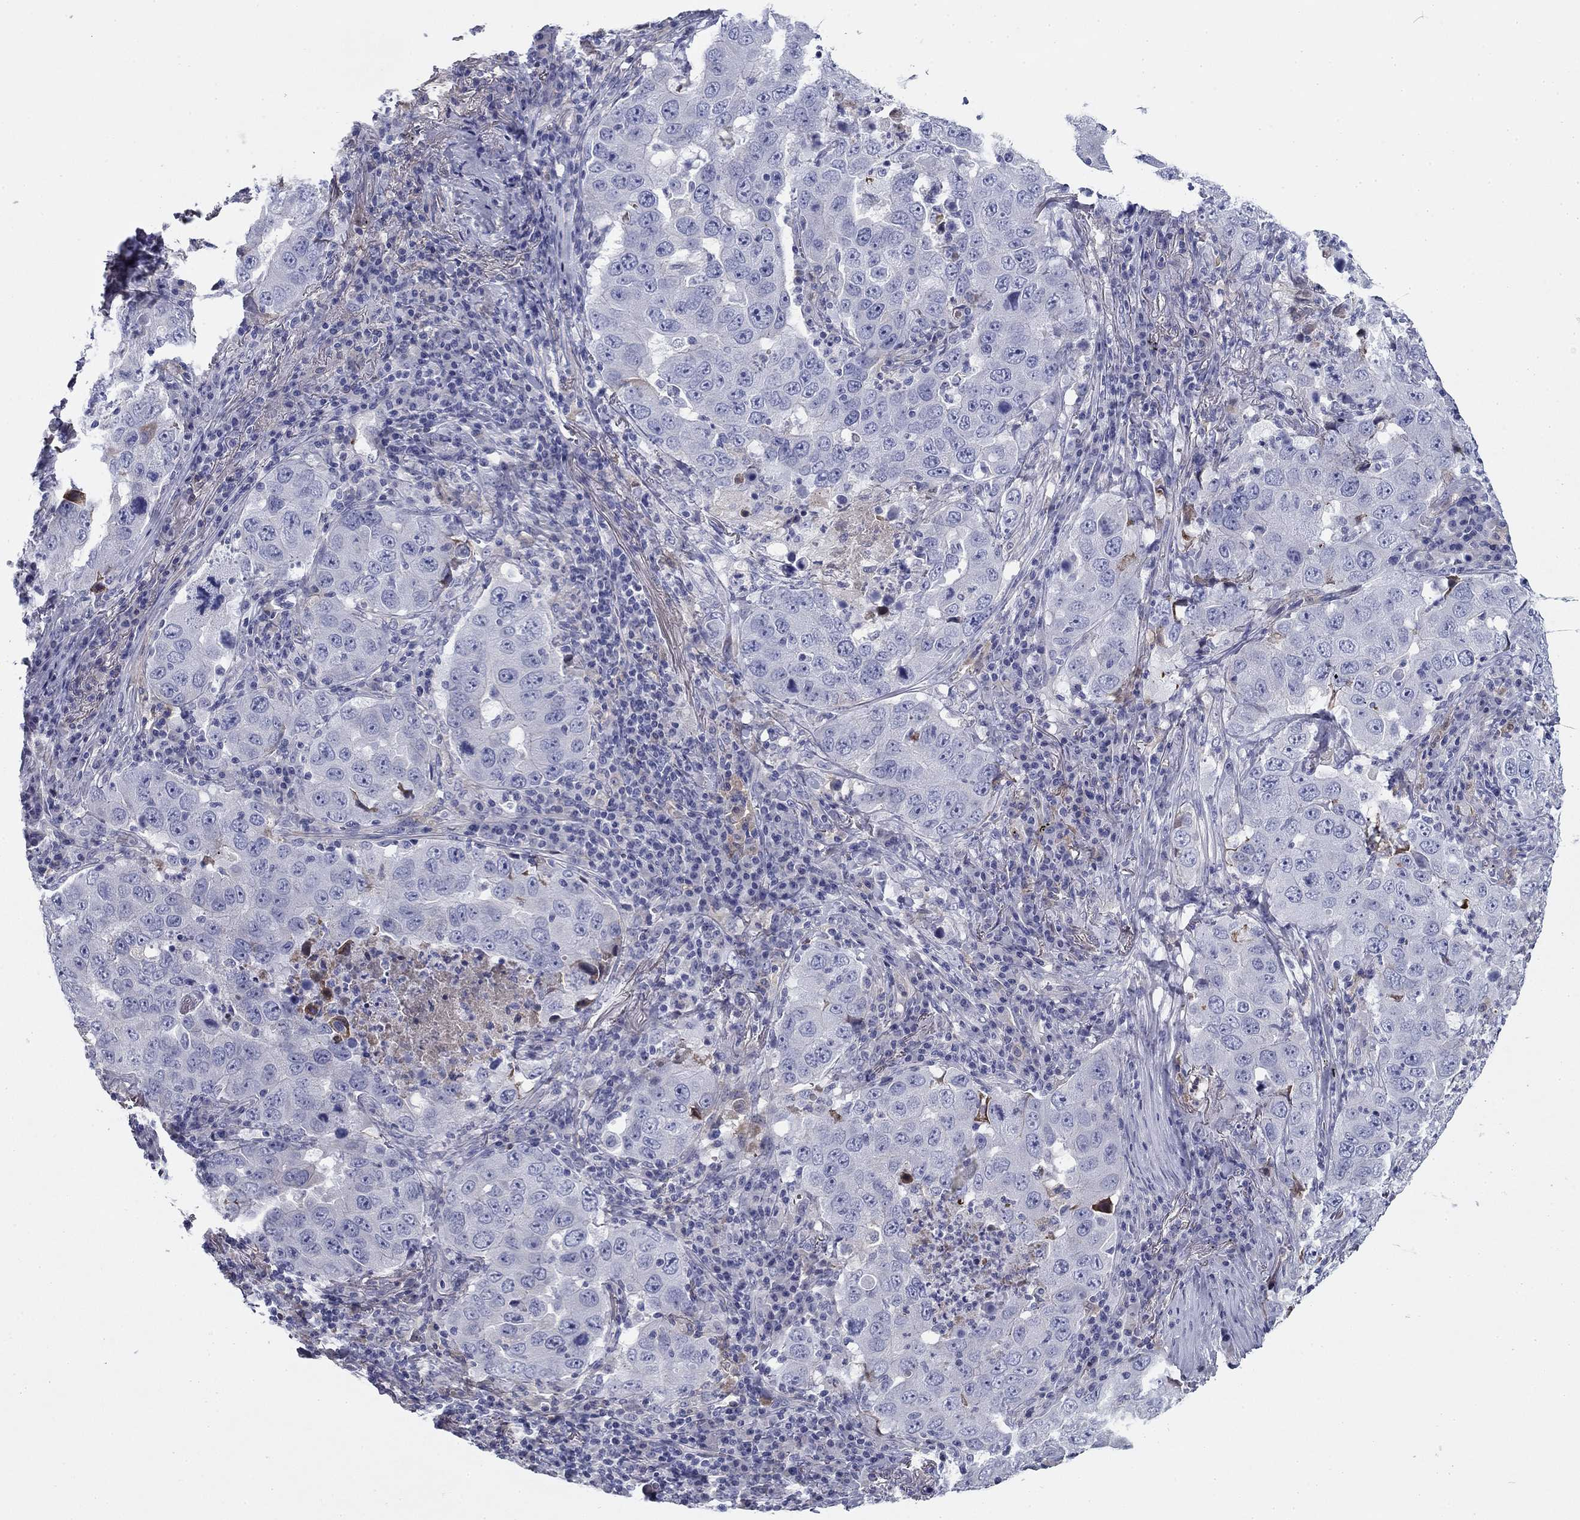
{"staining": {"intensity": "negative", "quantity": "none", "location": "none"}, "tissue": "lung cancer", "cell_type": "Tumor cells", "image_type": "cancer", "snomed": [{"axis": "morphology", "description": "Adenocarcinoma, NOS"}, {"axis": "topography", "description": "Lung"}], "caption": "DAB immunohistochemical staining of human adenocarcinoma (lung) demonstrates no significant staining in tumor cells.", "gene": "CPLX4", "patient": {"sex": "male", "age": 73}}